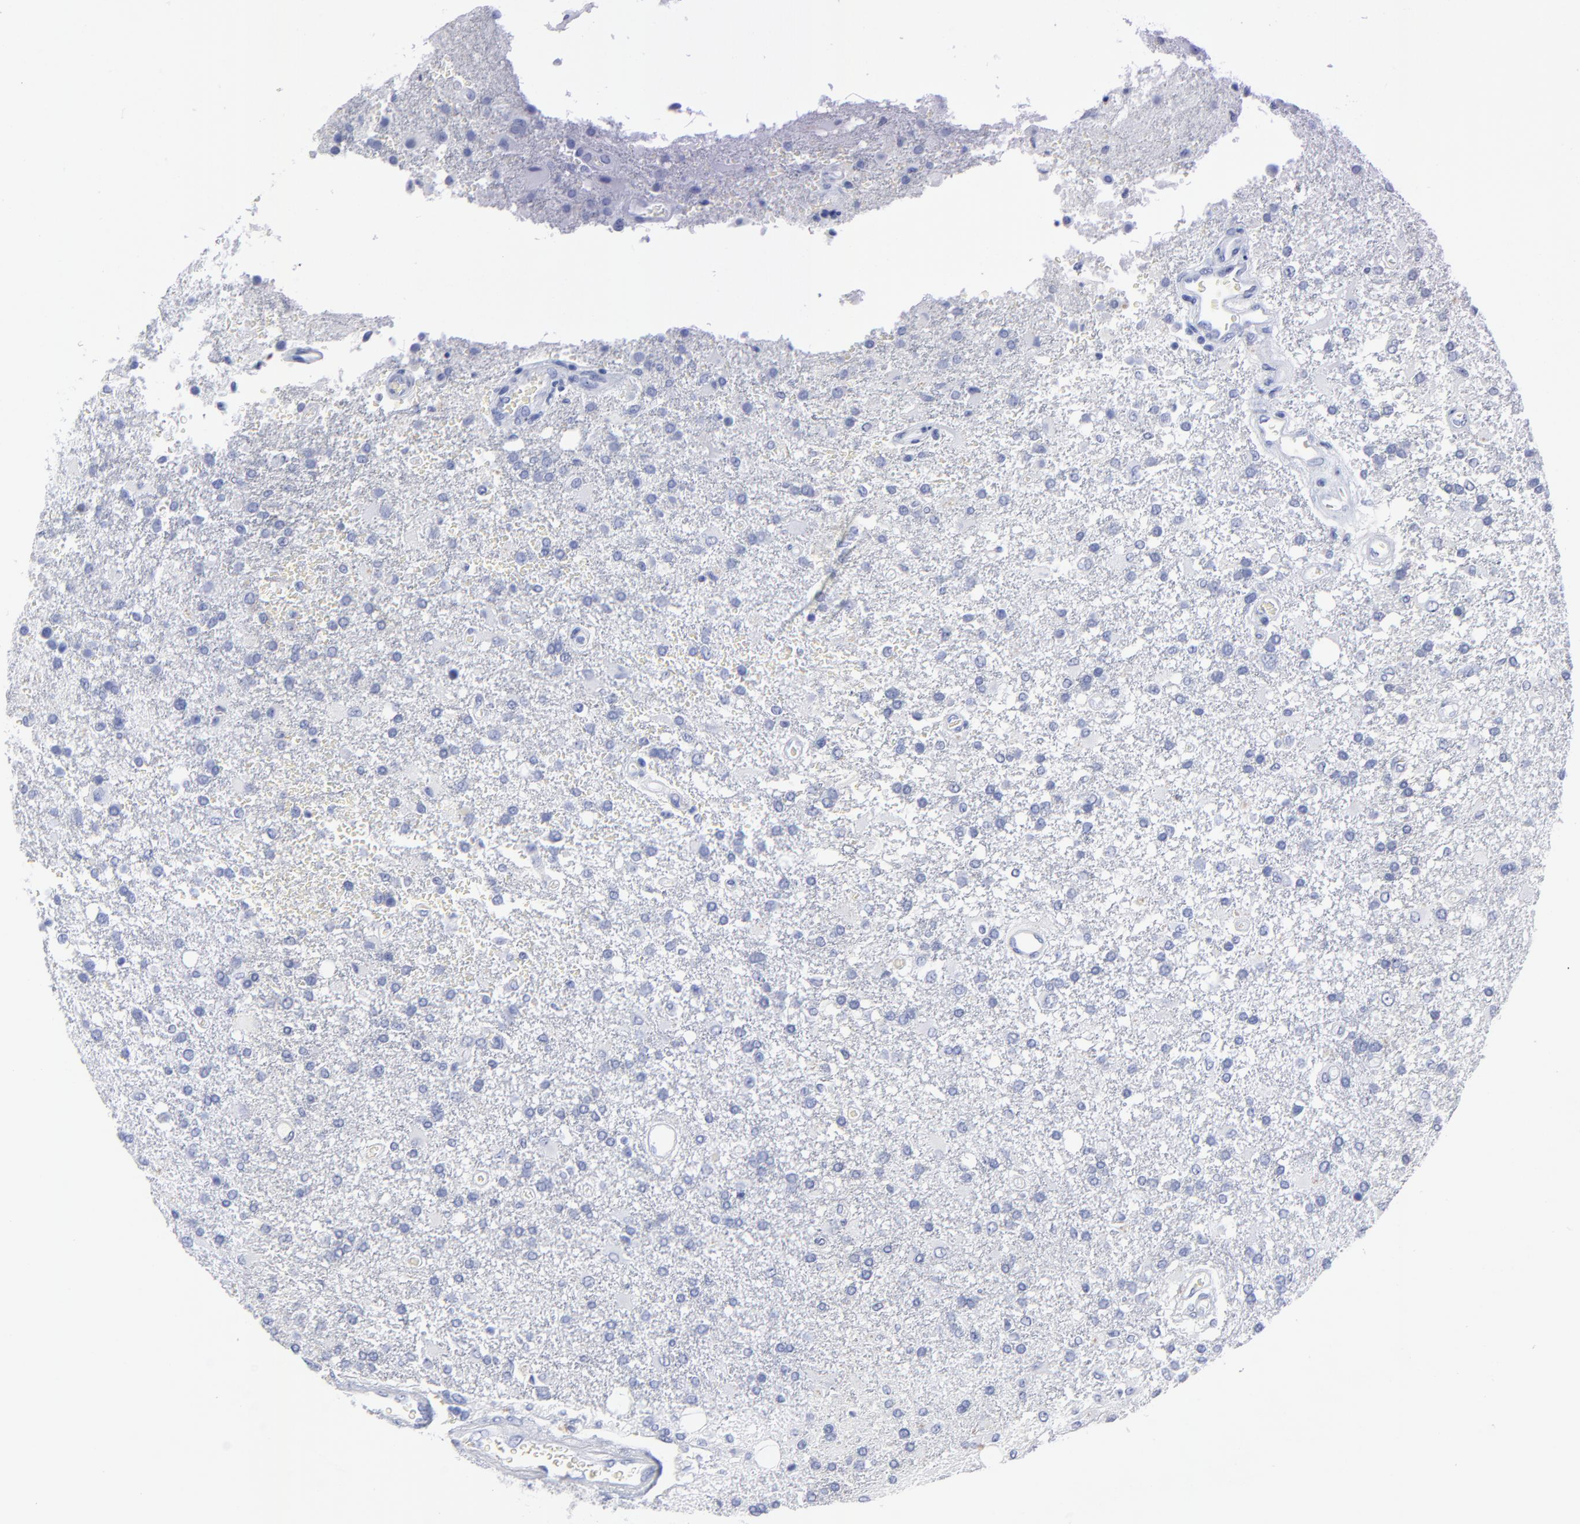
{"staining": {"intensity": "negative", "quantity": "none", "location": "none"}, "tissue": "glioma", "cell_type": "Tumor cells", "image_type": "cancer", "snomed": [{"axis": "morphology", "description": "Glioma, malignant, High grade"}, {"axis": "topography", "description": "Cerebral cortex"}], "caption": "Histopathology image shows no significant protein staining in tumor cells of high-grade glioma (malignant).", "gene": "ACY1", "patient": {"sex": "male", "age": 79}}